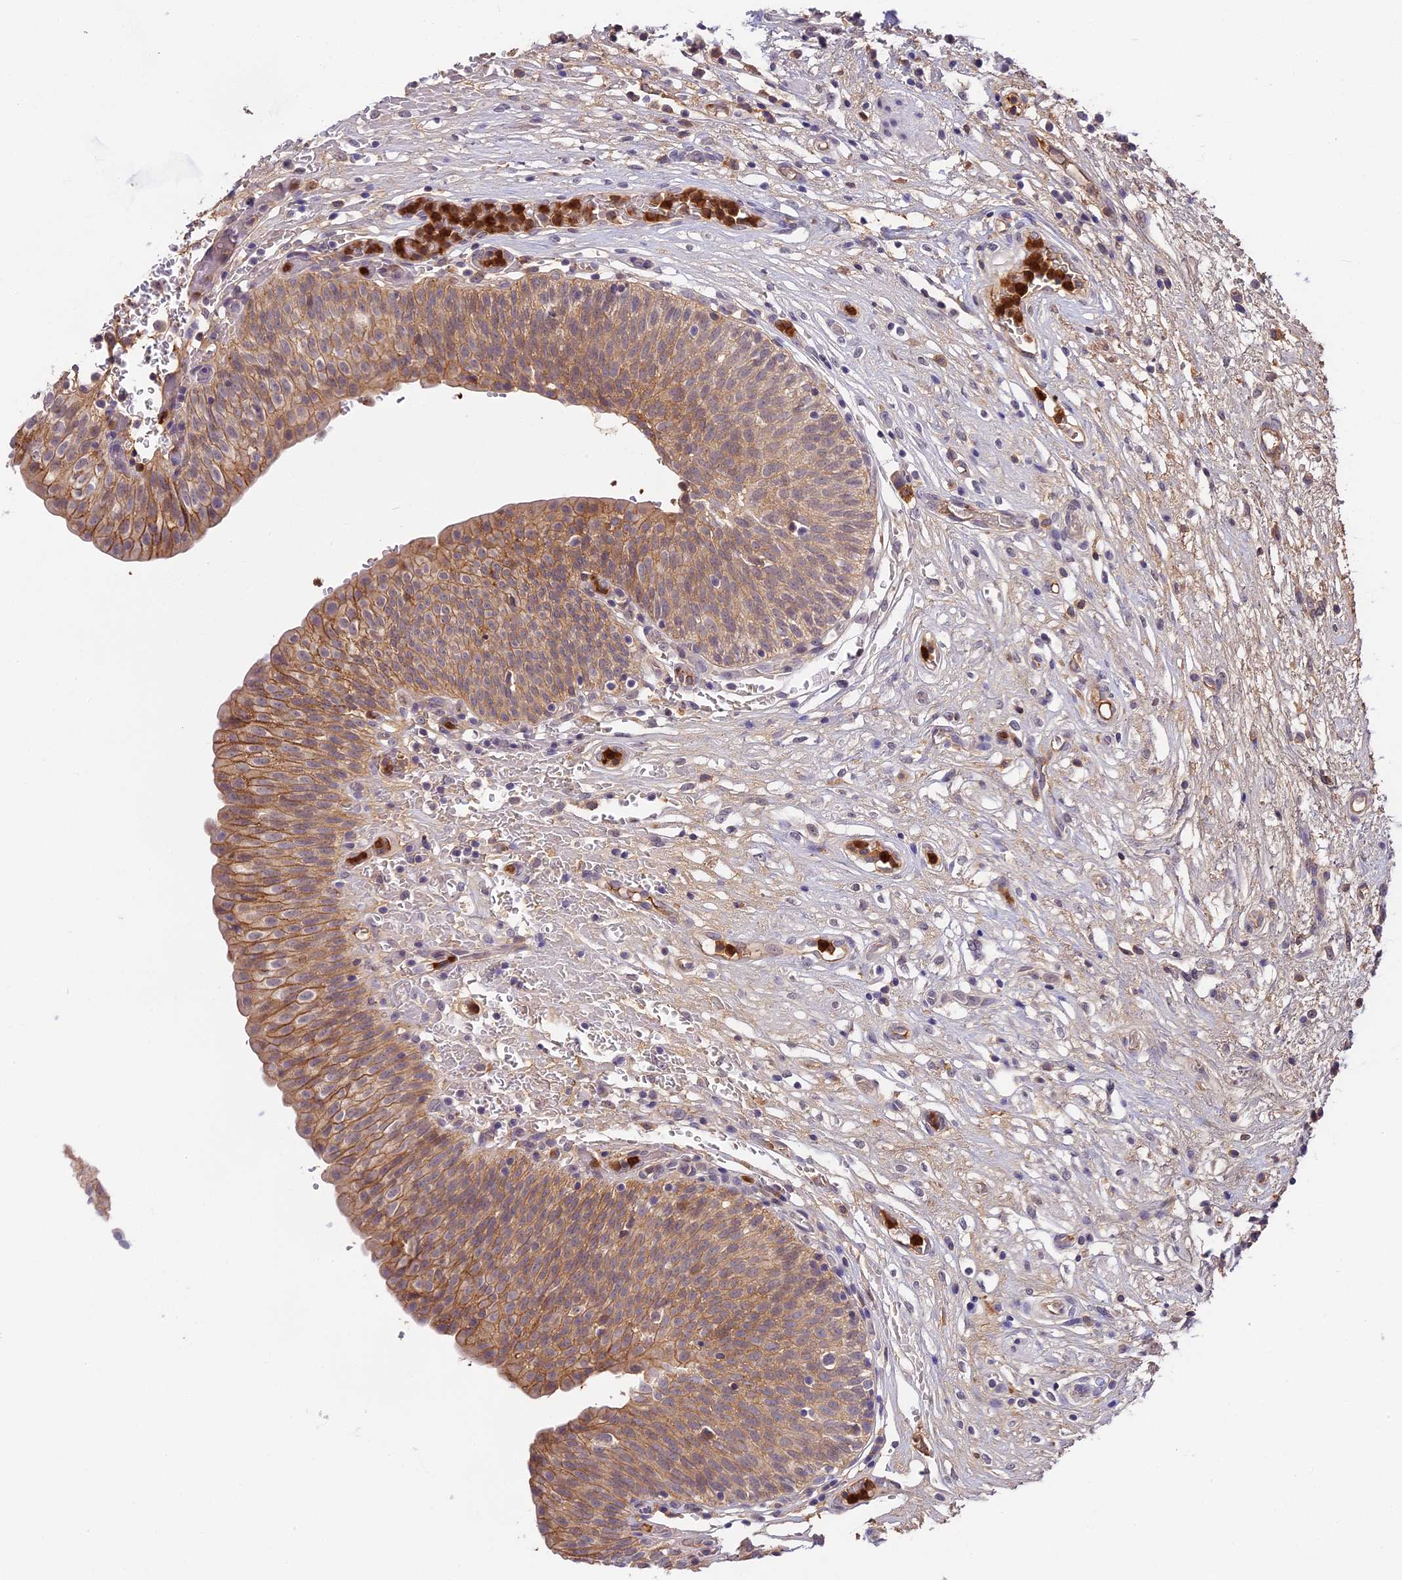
{"staining": {"intensity": "moderate", "quantity": ">75%", "location": "cytoplasmic/membranous"}, "tissue": "urinary bladder", "cell_type": "Urothelial cells", "image_type": "normal", "snomed": [{"axis": "morphology", "description": "Normal tissue, NOS"}, {"axis": "topography", "description": "Urinary bladder"}], "caption": "The micrograph shows staining of normal urinary bladder, revealing moderate cytoplasmic/membranous protein staining (brown color) within urothelial cells.", "gene": "ADGRD1", "patient": {"sex": "male", "age": 55}}